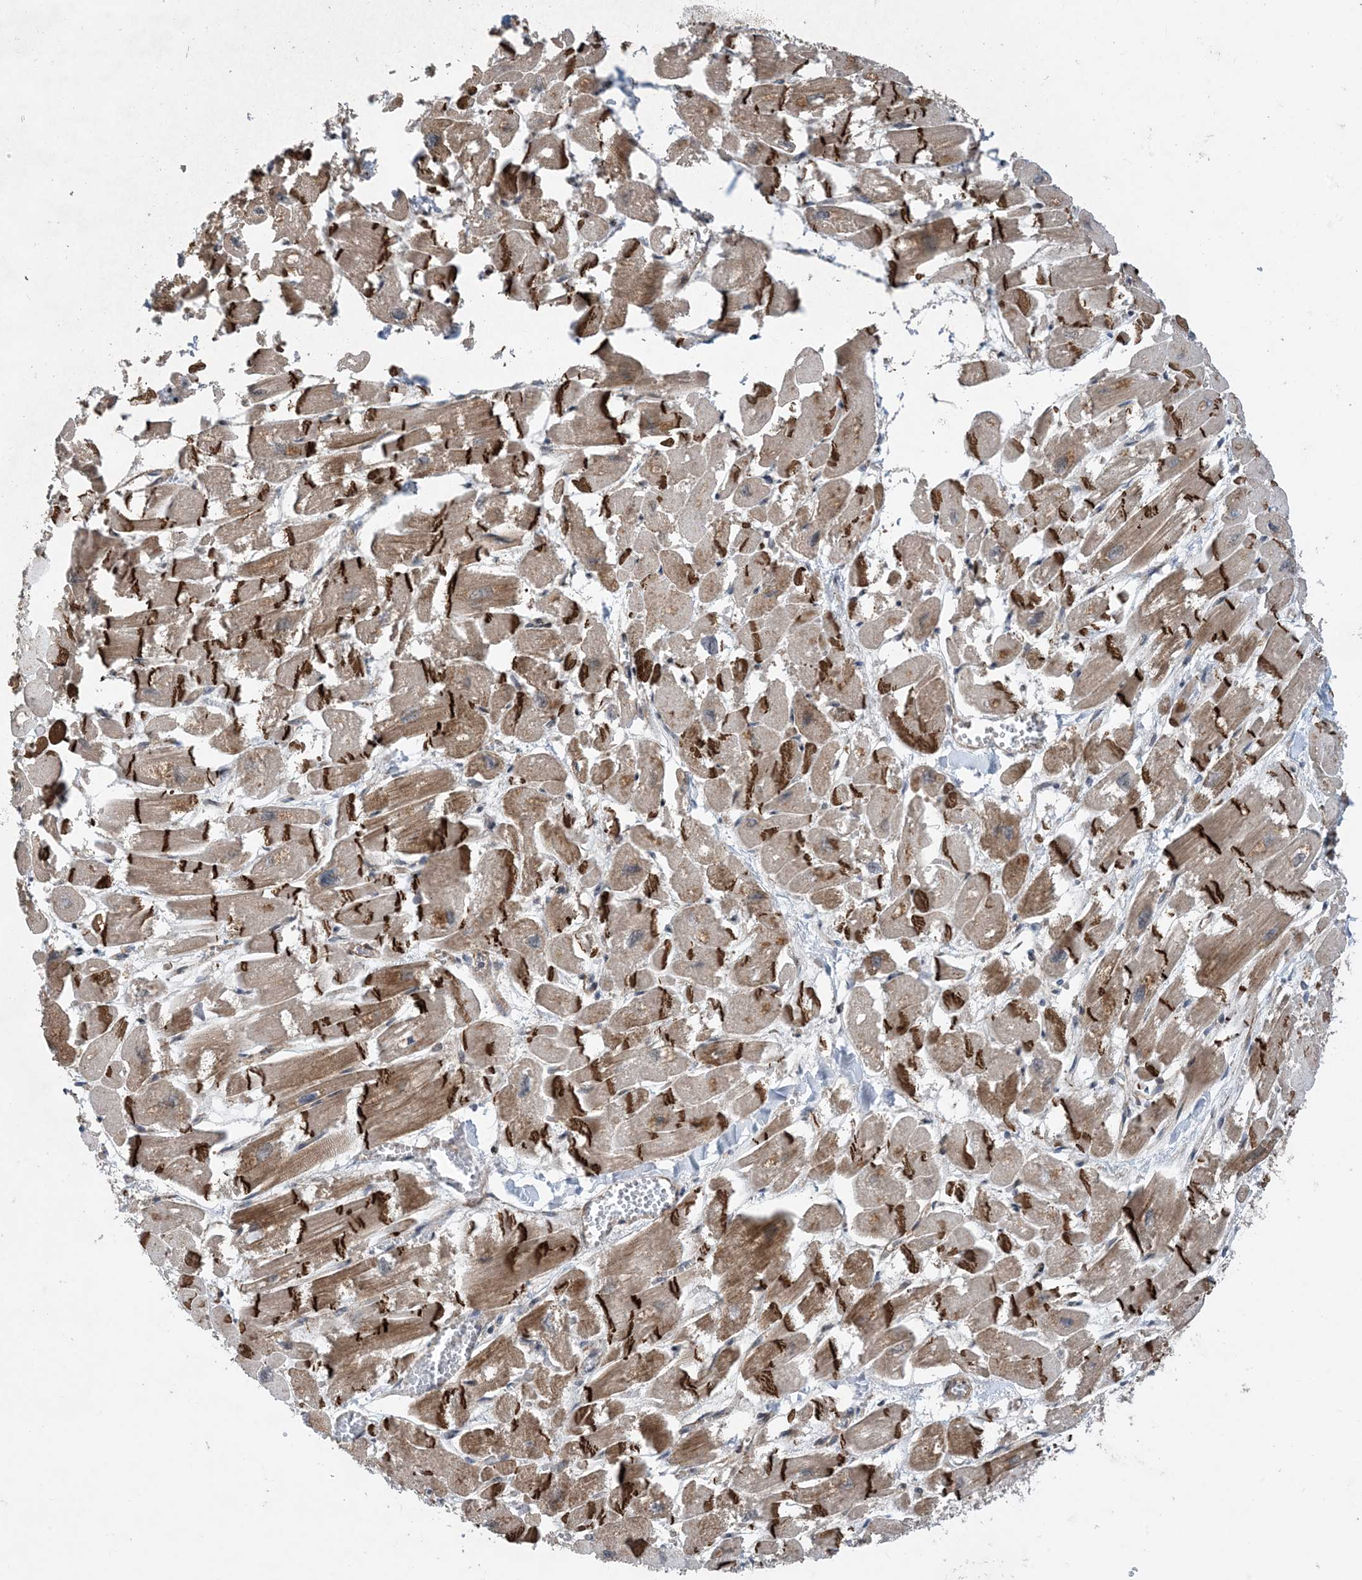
{"staining": {"intensity": "strong", "quantity": "25%-75%", "location": "cytoplasmic/membranous"}, "tissue": "heart muscle", "cell_type": "Cardiomyocytes", "image_type": "normal", "snomed": [{"axis": "morphology", "description": "Normal tissue, NOS"}, {"axis": "topography", "description": "Heart"}], "caption": "A high amount of strong cytoplasmic/membranous expression is seen in approximately 25%-75% of cardiomyocytes in normal heart muscle.", "gene": "HEMK1", "patient": {"sex": "male", "age": 54}}